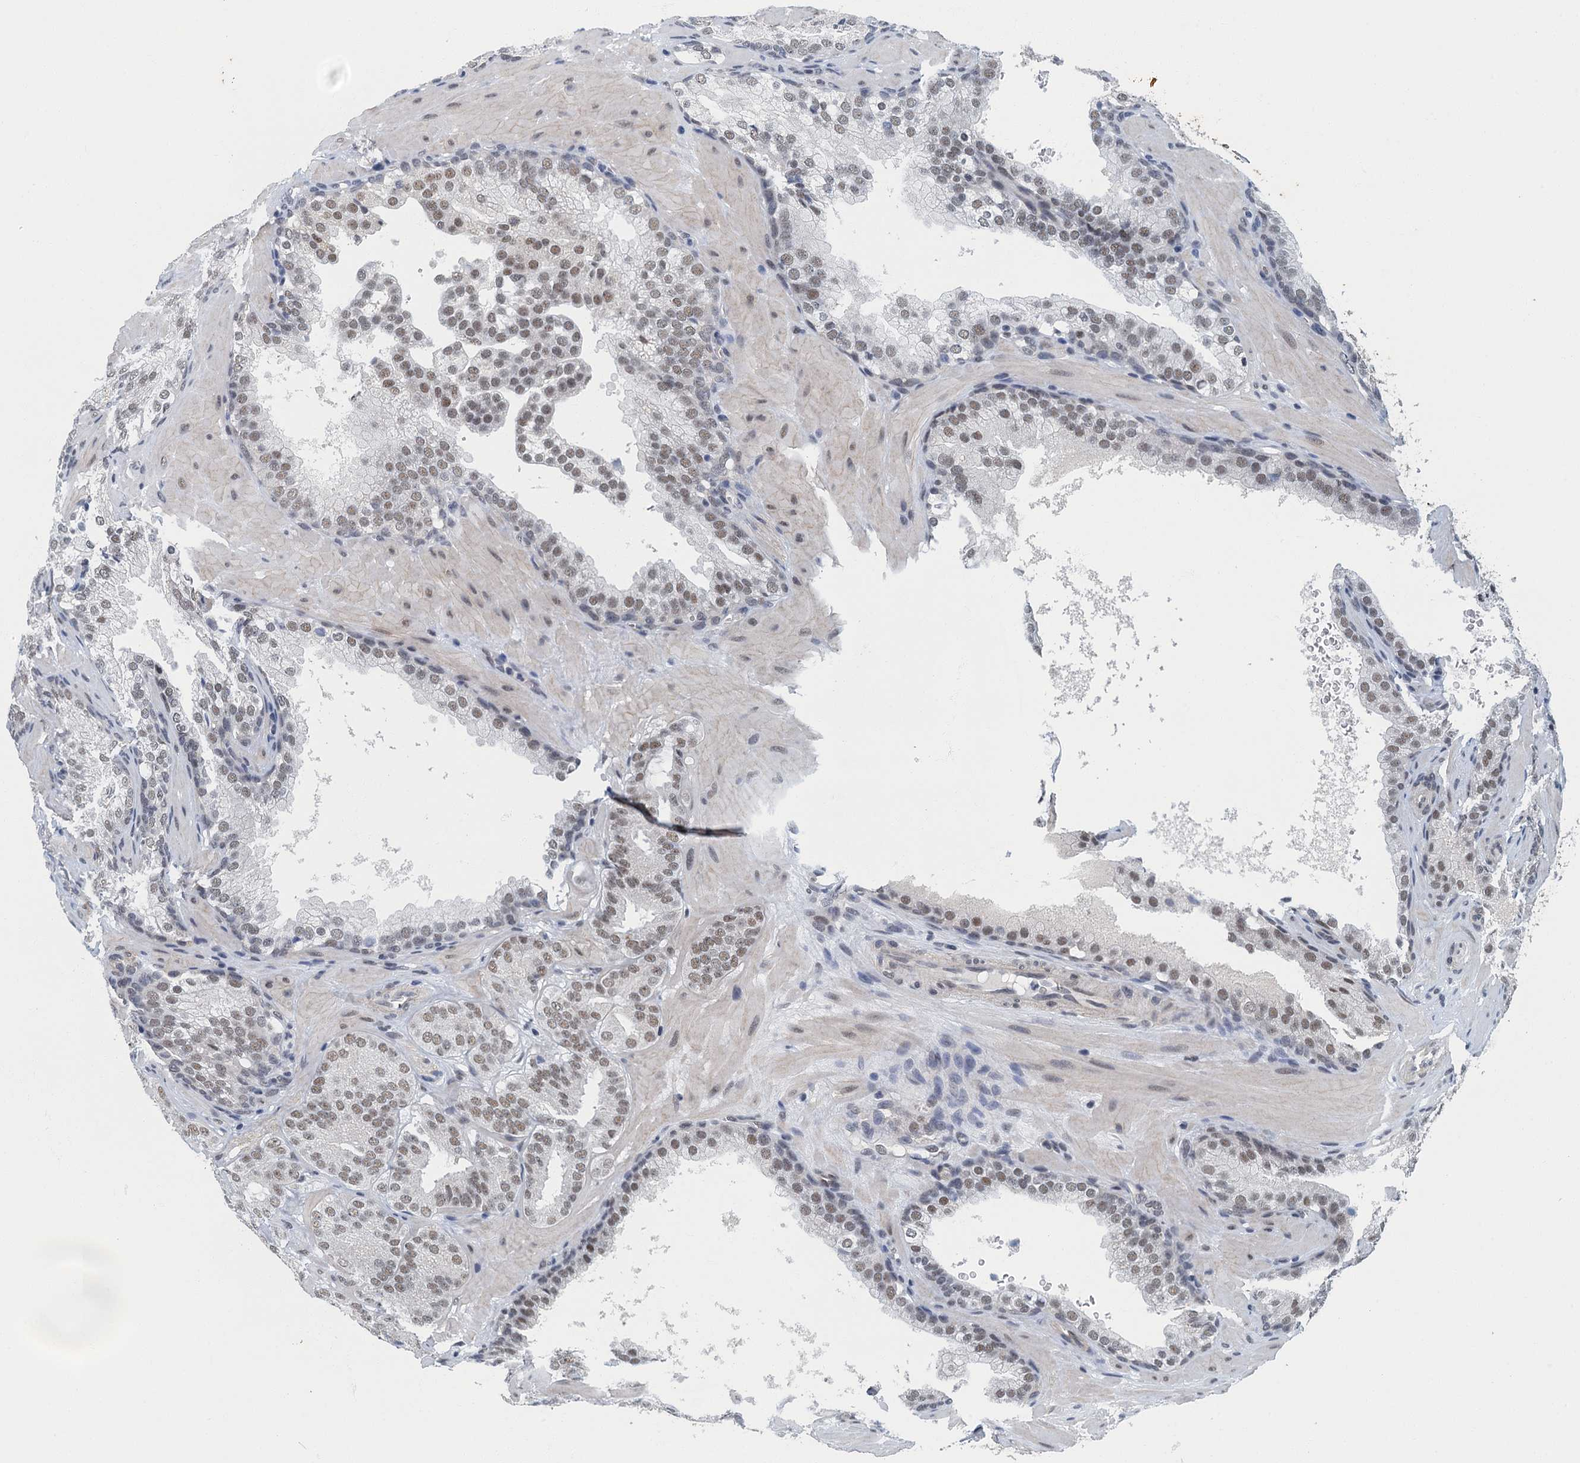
{"staining": {"intensity": "weak", "quantity": ">75%", "location": "nuclear"}, "tissue": "prostate cancer", "cell_type": "Tumor cells", "image_type": "cancer", "snomed": [{"axis": "morphology", "description": "Adenocarcinoma, High grade"}, {"axis": "topography", "description": "Prostate"}], "caption": "Protein analysis of prostate cancer tissue reveals weak nuclear expression in about >75% of tumor cells.", "gene": "GADL1", "patient": {"sex": "male", "age": 60}}